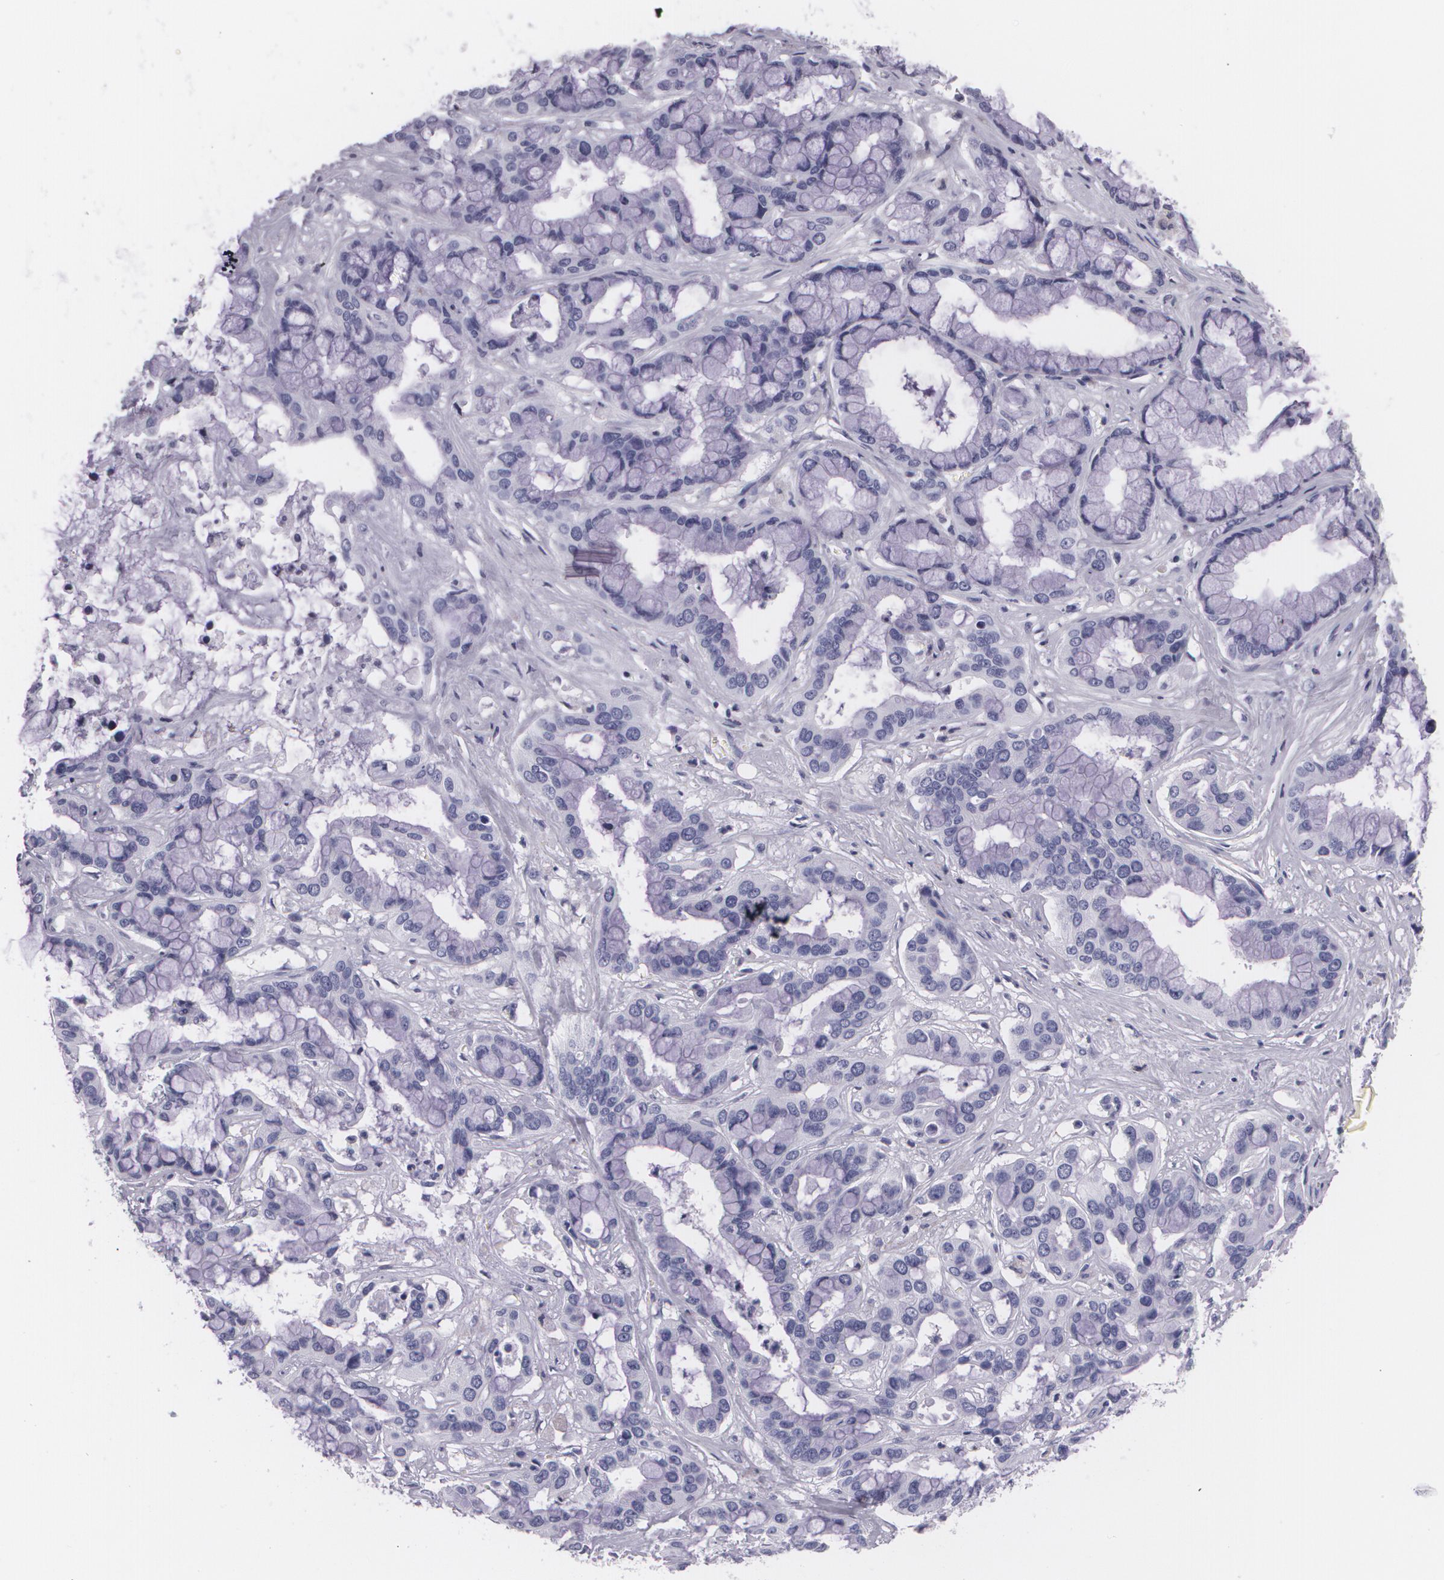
{"staining": {"intensity": "negative", "quantity": "none", "location": "none"}, "tissue": "liver cancer", "cell_type": "Tumor cells", "image_type": "cancer", "snomed": [{"axis": "morphology", "description": "Cholangiocarcinoma"}, {"axis": "topography", "description": "Liver"}], "caption": "Immunohistochemistry of human liver cancer reveals no positivity in tumor cells.", "gene": "DLG4", "patient": {"sex": "female", "age": 65}}